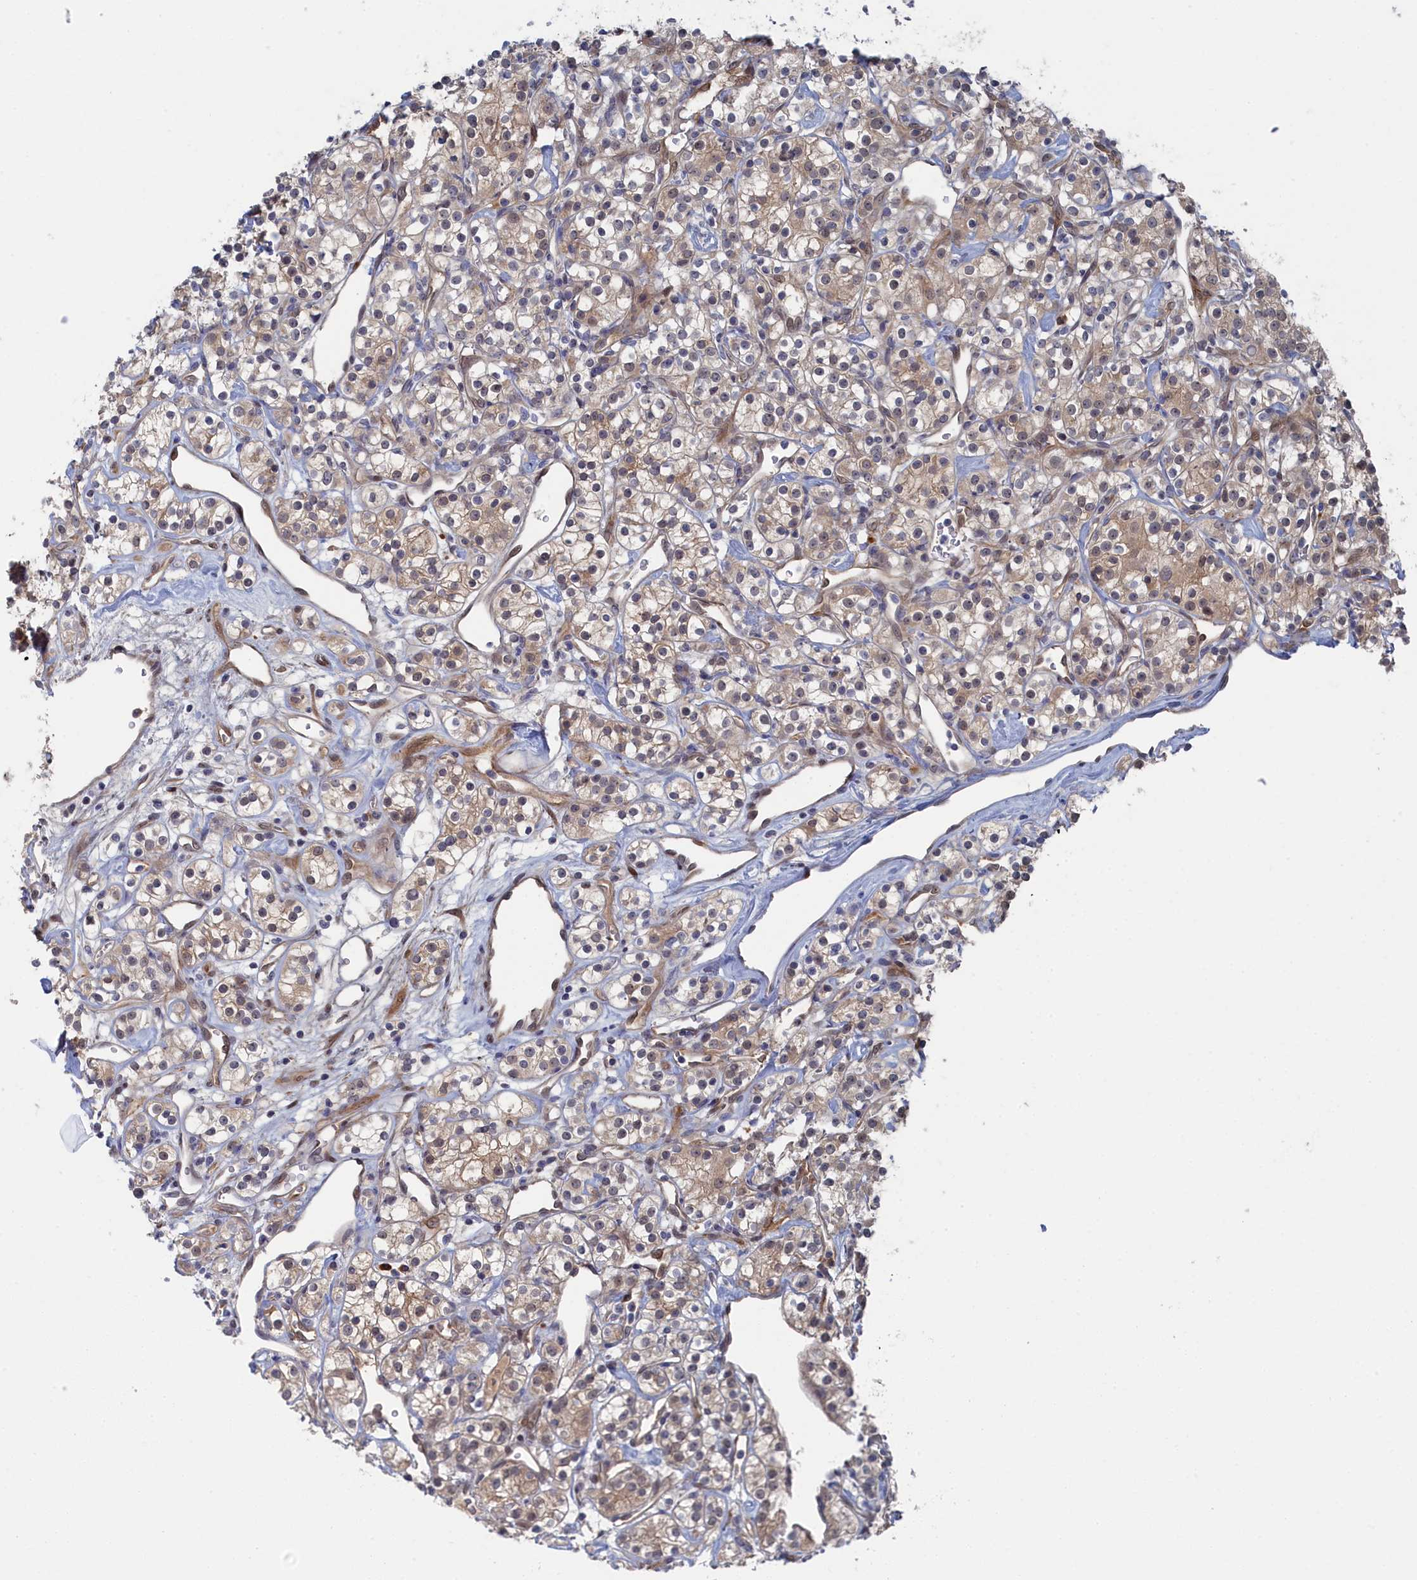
{"staining": {"intensity": "weak", "quantity": "25%-75%", "location": "cytoplasmic/membranous"}, "tissue": "renal cancer", "cell_type": "Tumor cells", "image_type": "cancer", "snomed": [{"axis": "morphology", "description": "Adenocarcinoma, NOS"}, {"axis": "topography", "description": "Kidney"}], "caption": "DAB immunohistochemical staining of renal cancer exhibits weak cytoplasmic/membranous protein positivity in approximately 25%-75% of tumor cells.", "gene": "IRGQ", "patient": {"sex": "male", "age": 77}}